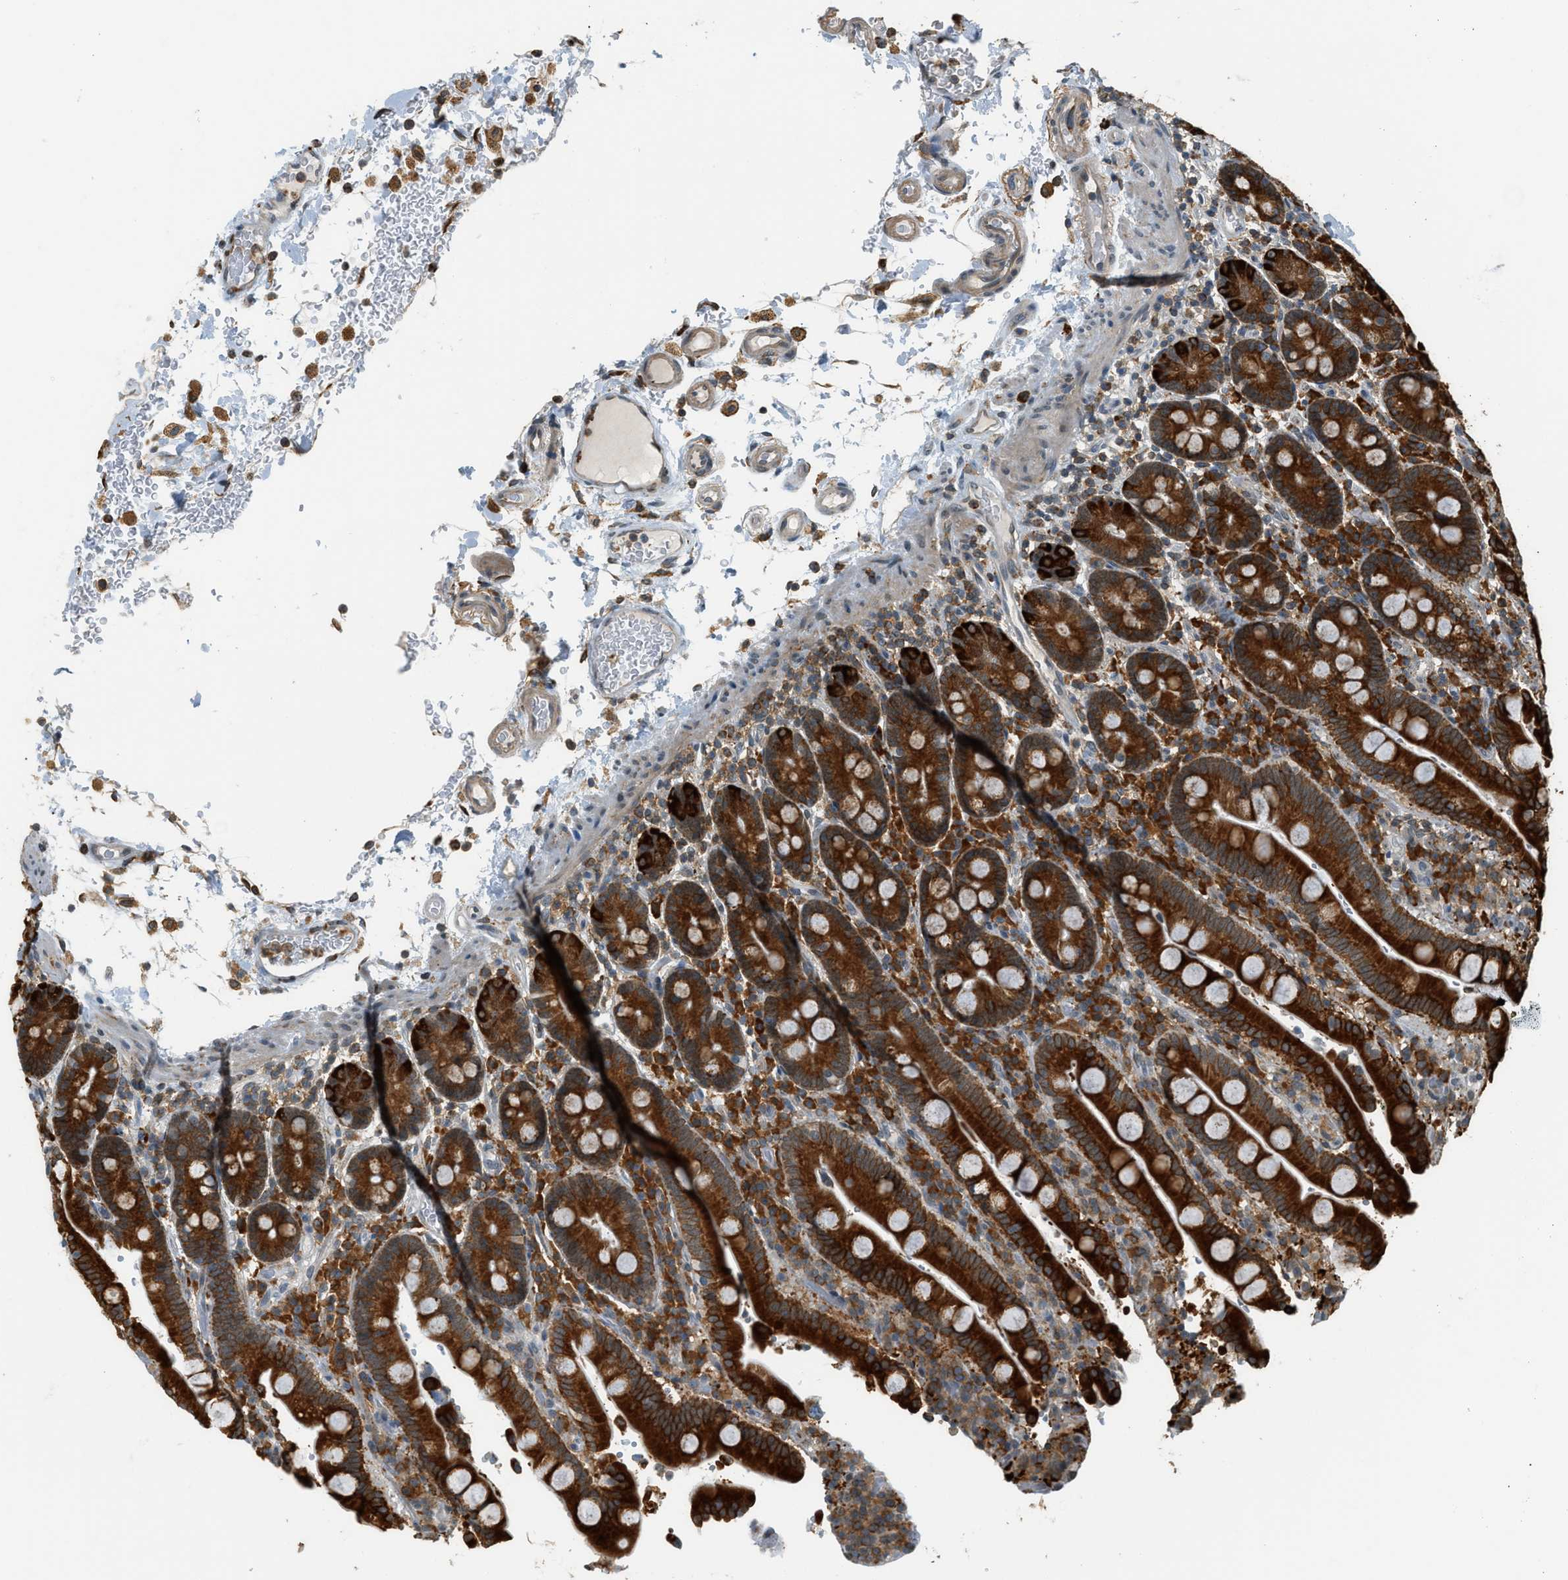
{"staining": {"intensity": "strong", "quantity": ">75%", "location": "cytoplasmic/membranous"}, "tissue": "duodenum", "cell_type": "Glandular cells", "image_type": "normal", "snomed": [{"axis": "morphology", "description": "Normal tissue, NOS"}, {"axis": "topography", "description": "Small intestine, NOS"}], "caption": "Immunohistochemical staining of unremarkable human duodenum shows high levels of strong cytoplasmic/membranous expression in approximately >75% of glandular cells. (Brightfield microscopy of DAB IHC at high magnification).", "gene": "SEMA4D", "patient": {"sex": "female", "age": 71}}